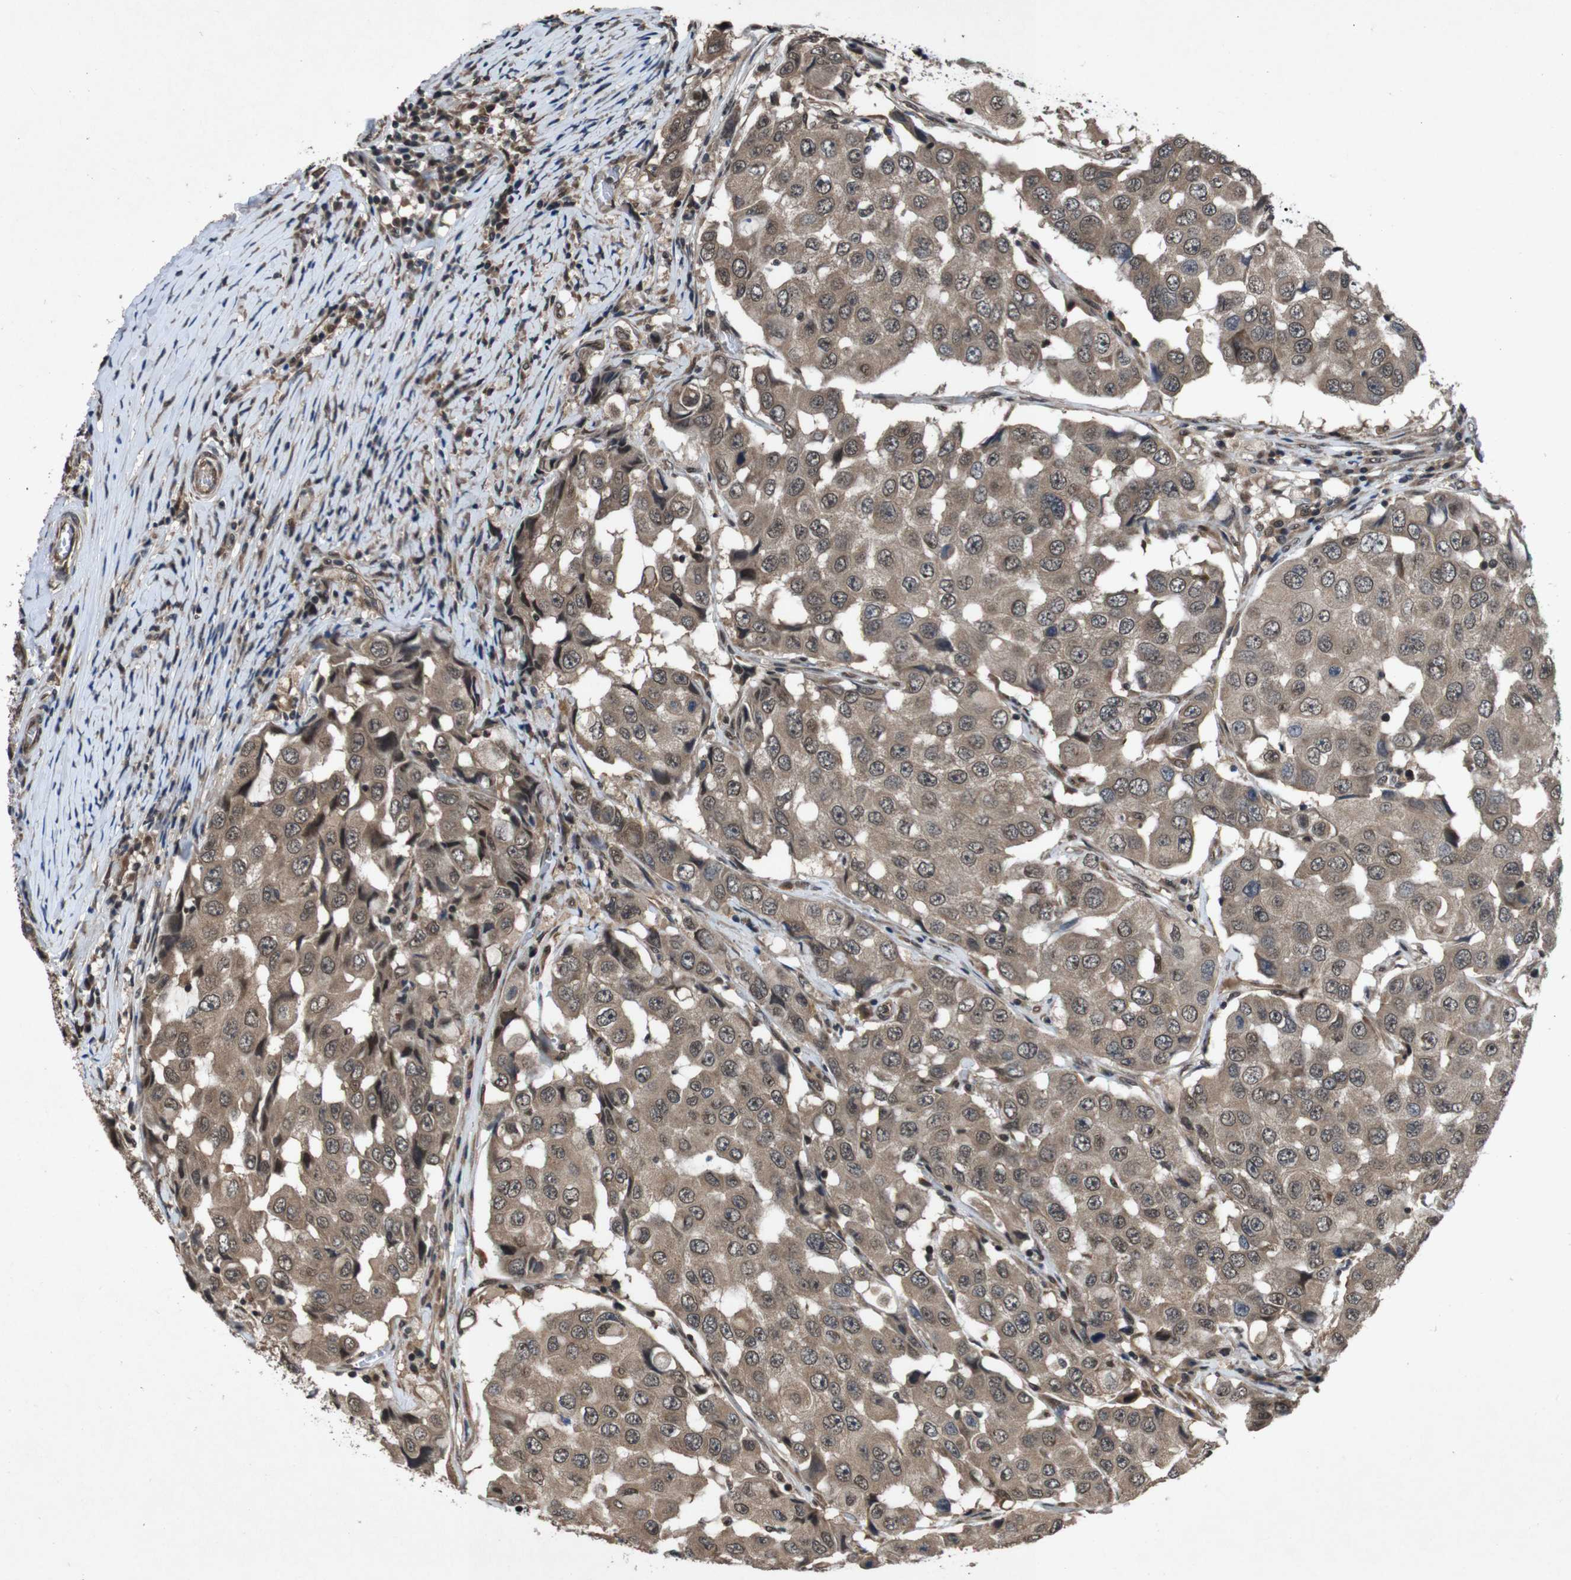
{"staining": {"intensity": "moderate", "quantity": ">75%", "location": "cytoplasmic/membranous,nuclear"}, "tissue": "breast cancer", "cell_type": "Tumor cells", "image_type": "cancer", "snomed": [{"axis": "morphology", "description": "Duct carcinoma"}, {"axis": "topography", "description": "Breast"}], "caption": "Immunohistochemistry (IHC) (DAB) staining of human breast cancer exhibits moderate cytoplasmic/membranous and nuclear protein positivity in approximately >75% of tumor cells. (Brightfield microscopy of DAB IHC at high magnification).", "gene": "SOCS1", "patient": {"sex": "female", "age": 27}}